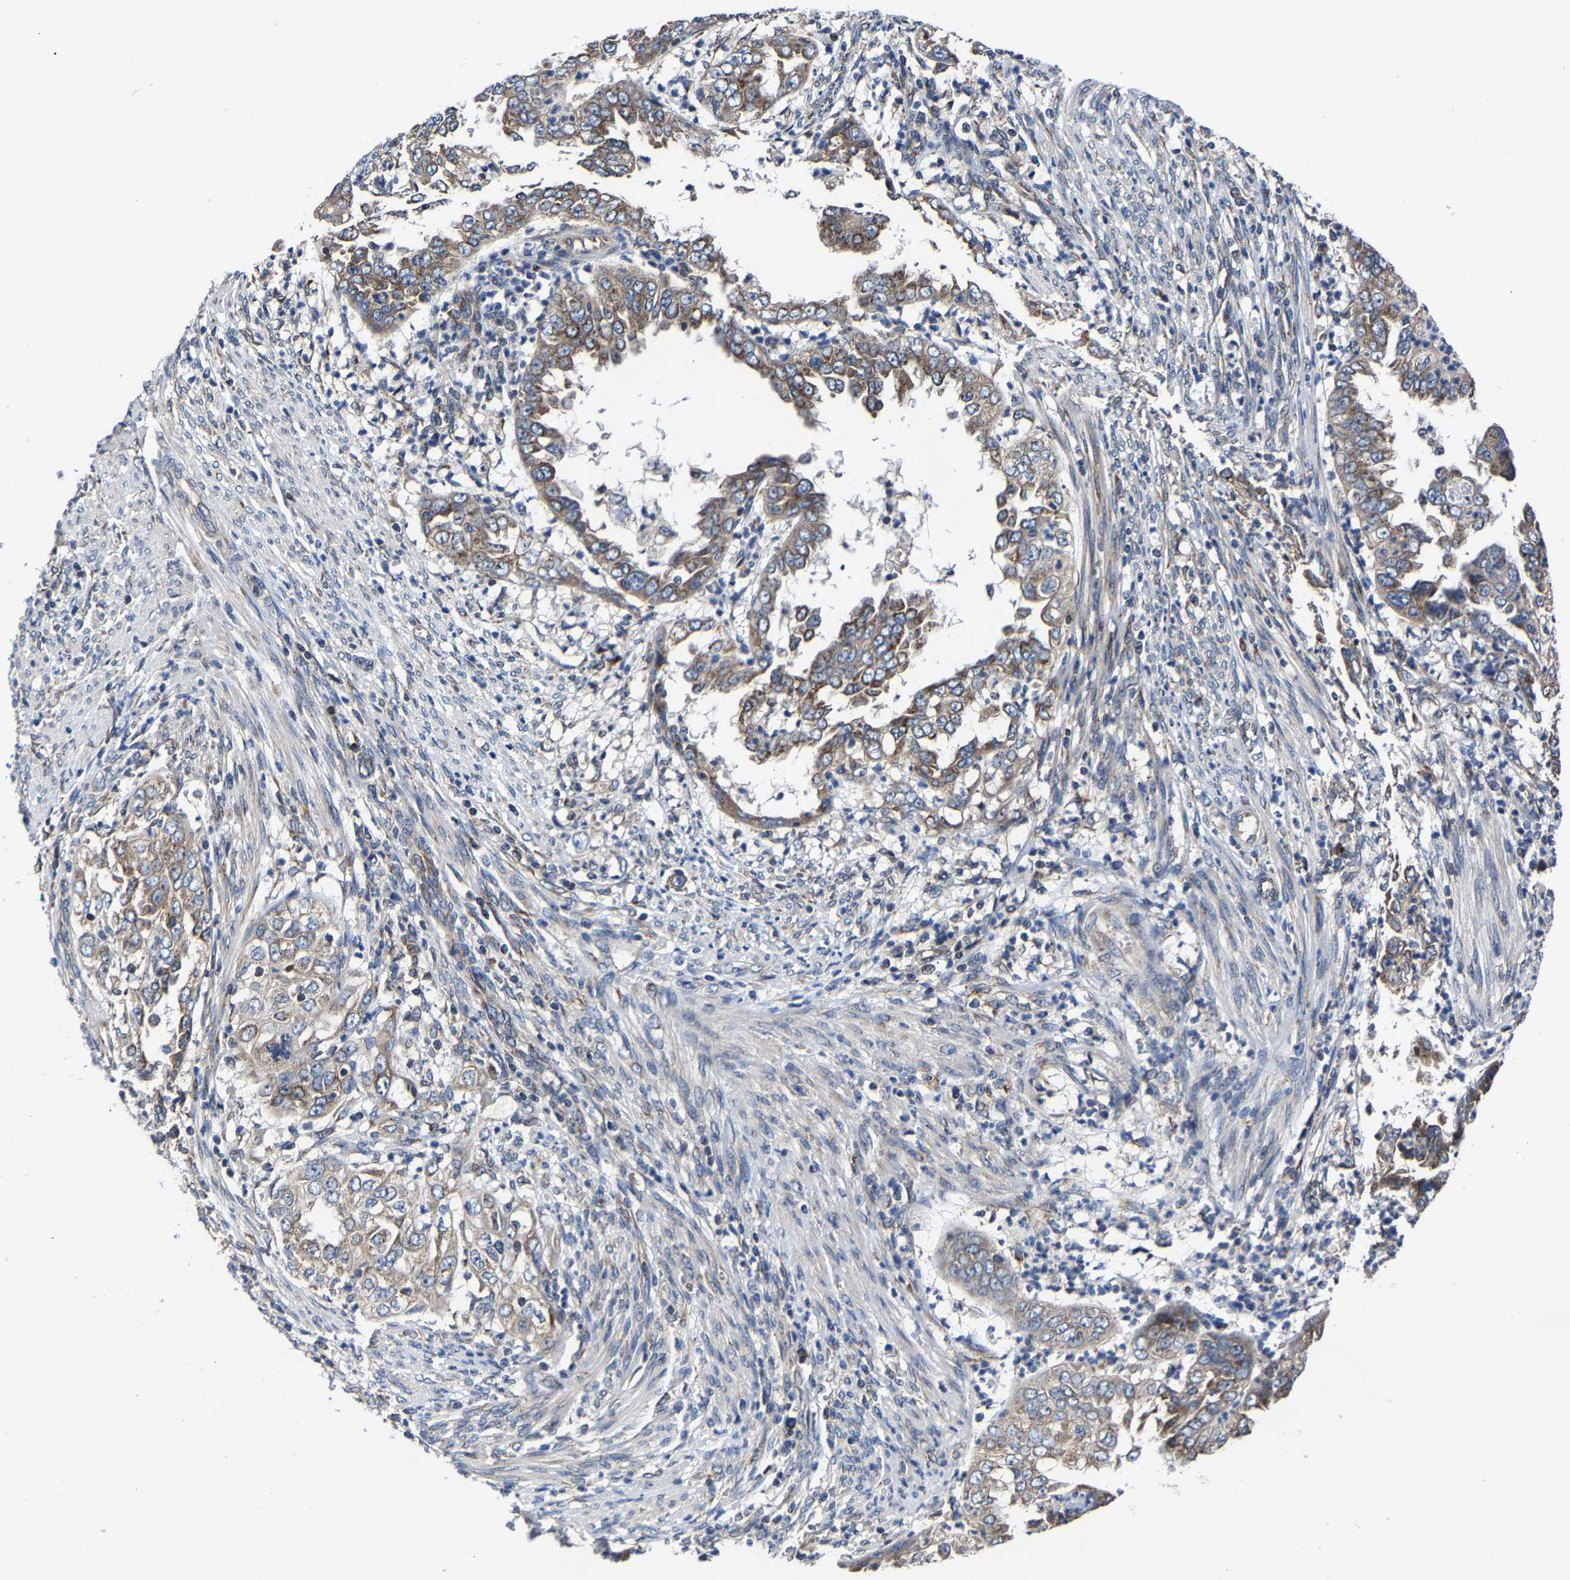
{"staining": {"intensity": "moderate", "quantity": "25%-75%", "location": "cytoplasmic/membranous"}, "tissue": "endometrial cancer", "cell_type": "Tumor cells", "image_type": "cancer", "snomed": [{"axis": "morphology", "description": "Adenocarcinoma, NOS"}, {"axis": "topography", "description": "Endometrium"}], "caption": "An image showing moderate cytoplasmic/membranous expression in approximately 25%-75% of tumor cells in endometrial cancer, as visualized by brown immunohistochemical staining.", "gene": "EBAG9", "patient": {"sex": "female", "age": 85}}